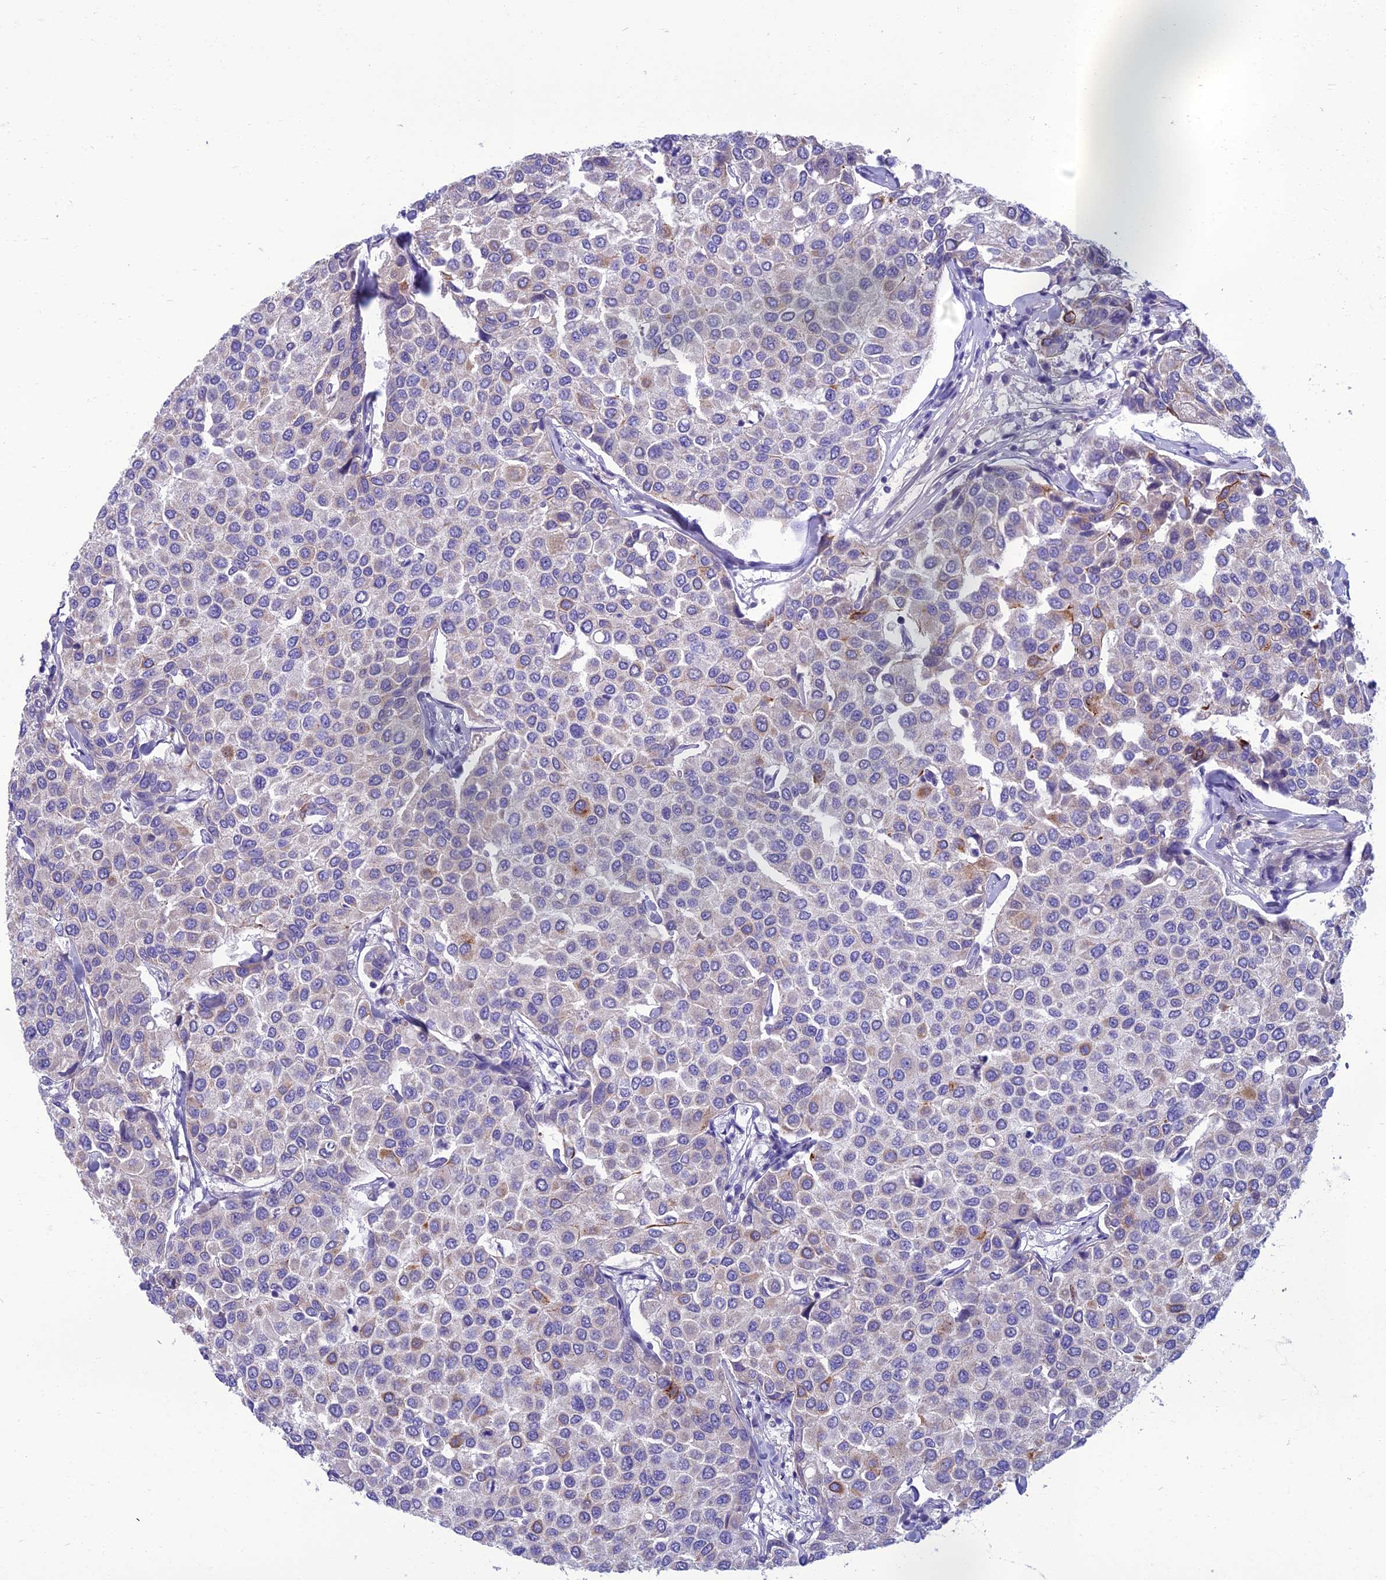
{"staining": {"intensity": "weak", "quantity": "<25%", "location": "cytoplasmic/membranous"}, "tissue": "breast cancer", "cell_type": "Tumor cells", "image_type": "cancer", "snomed": [{"axis": "morphology", "description": "Duct carcinoma"}, {"axis": "topography", "description": "Breast"}], "caption": "Histopathology image shows no protein expression in tumor cells of breast invasive ductal carcinoma tissue.", "gene": "SPTLC3", "patient": {"sex": "female", "age": 55}}